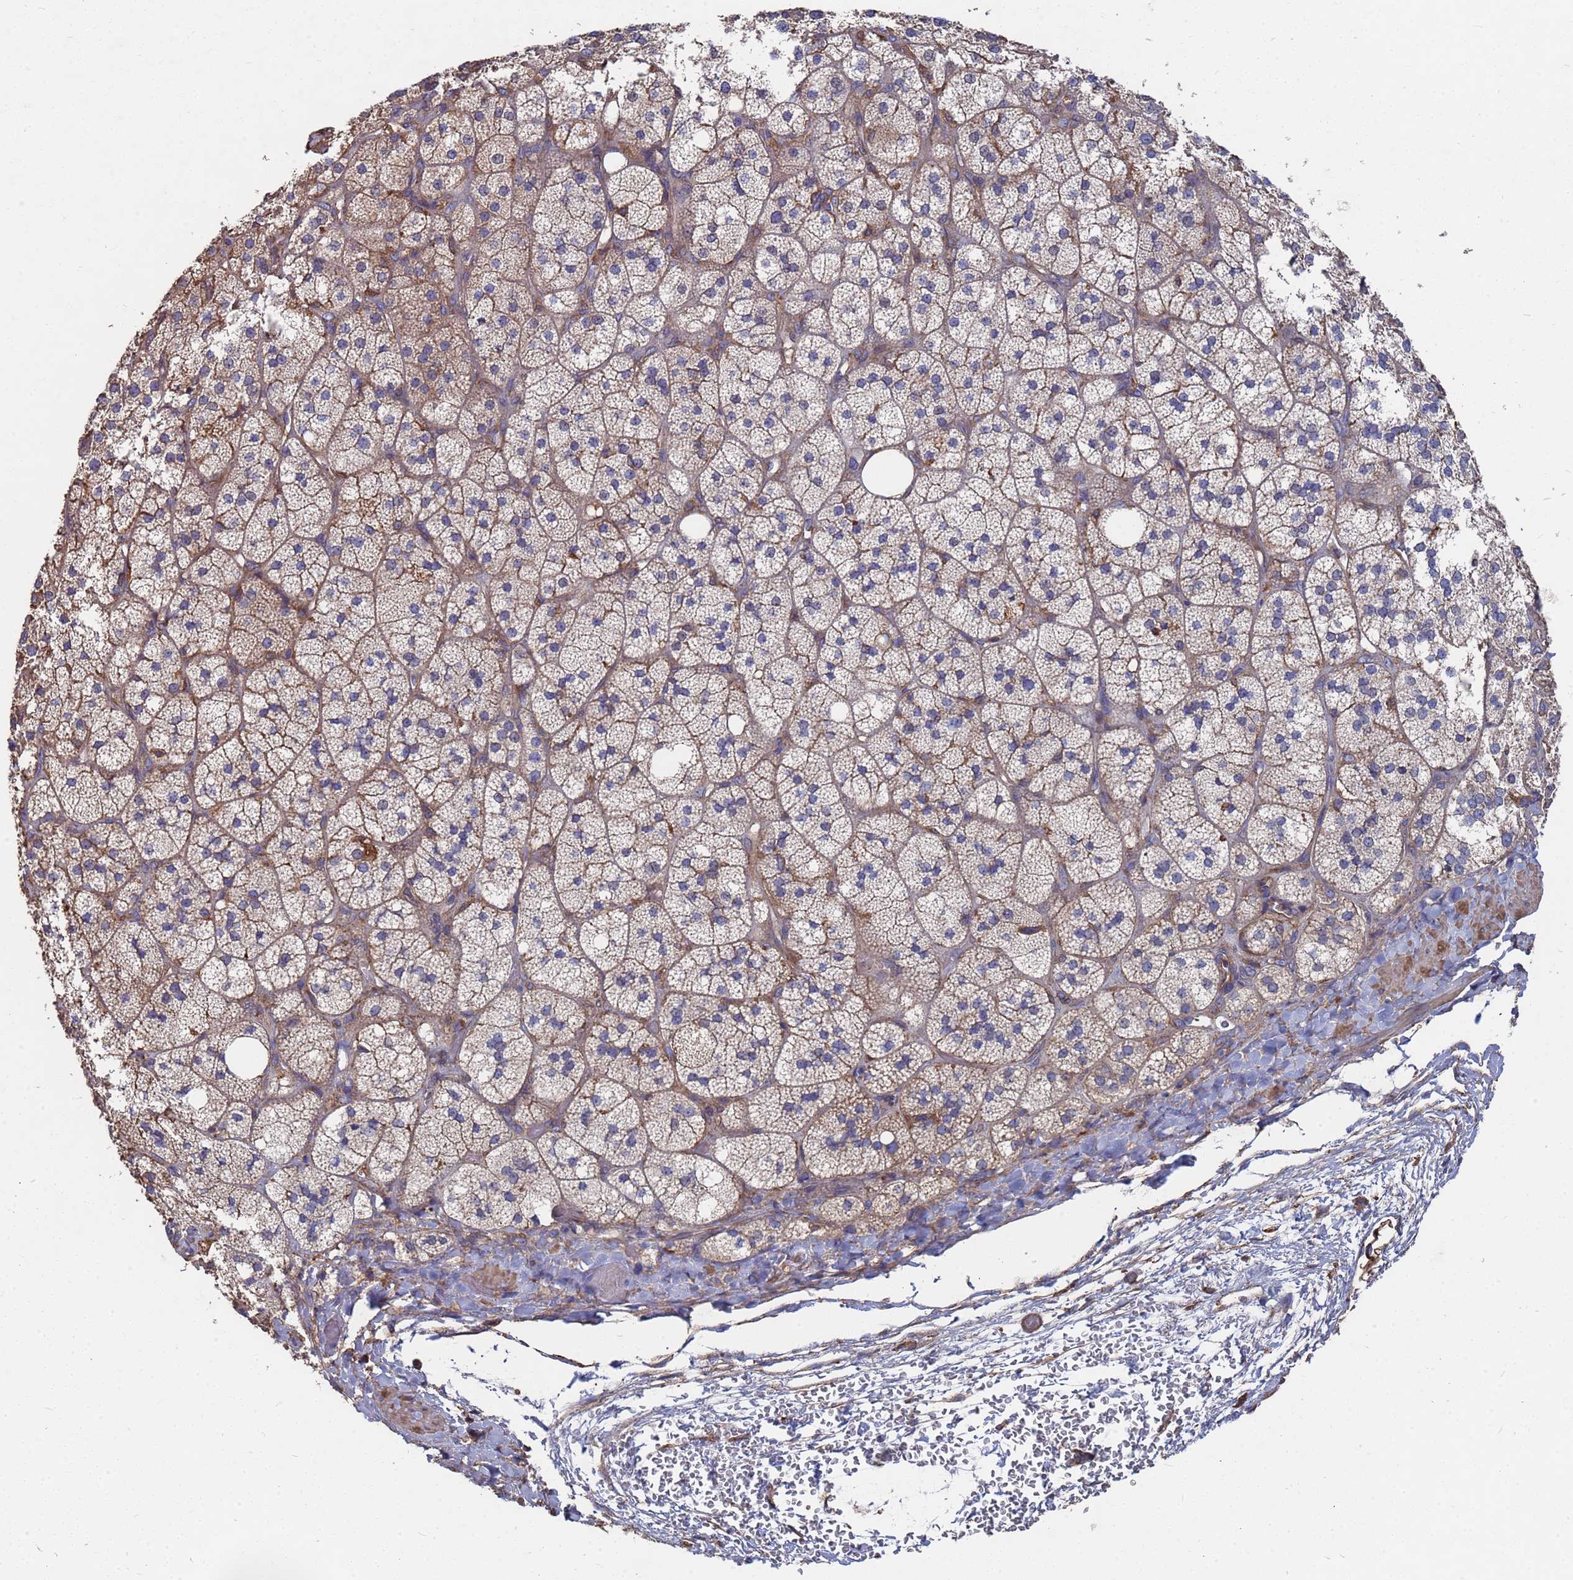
{"staining": {"intensity": "weak", "quantity": "25%-75%", "location": "cytoplasmic/membranous"}, "tissue": "adrenal gland", "cell_type": "Glandular cells", "image_type": "normal", "snomed": [{"axis": "morphology", "description": "Normal tissue, NOS"}, {"axis": "topography", "description": "Adrenal gland"}], "caption": "Glandular cells demonstrate low levels of weak cytoplasmic/membranous staining in approximately 25%-75% of cells in normal adrenal gland.", "gene": "PYCR1", "patient": {"sex": "male", "age": 61}}